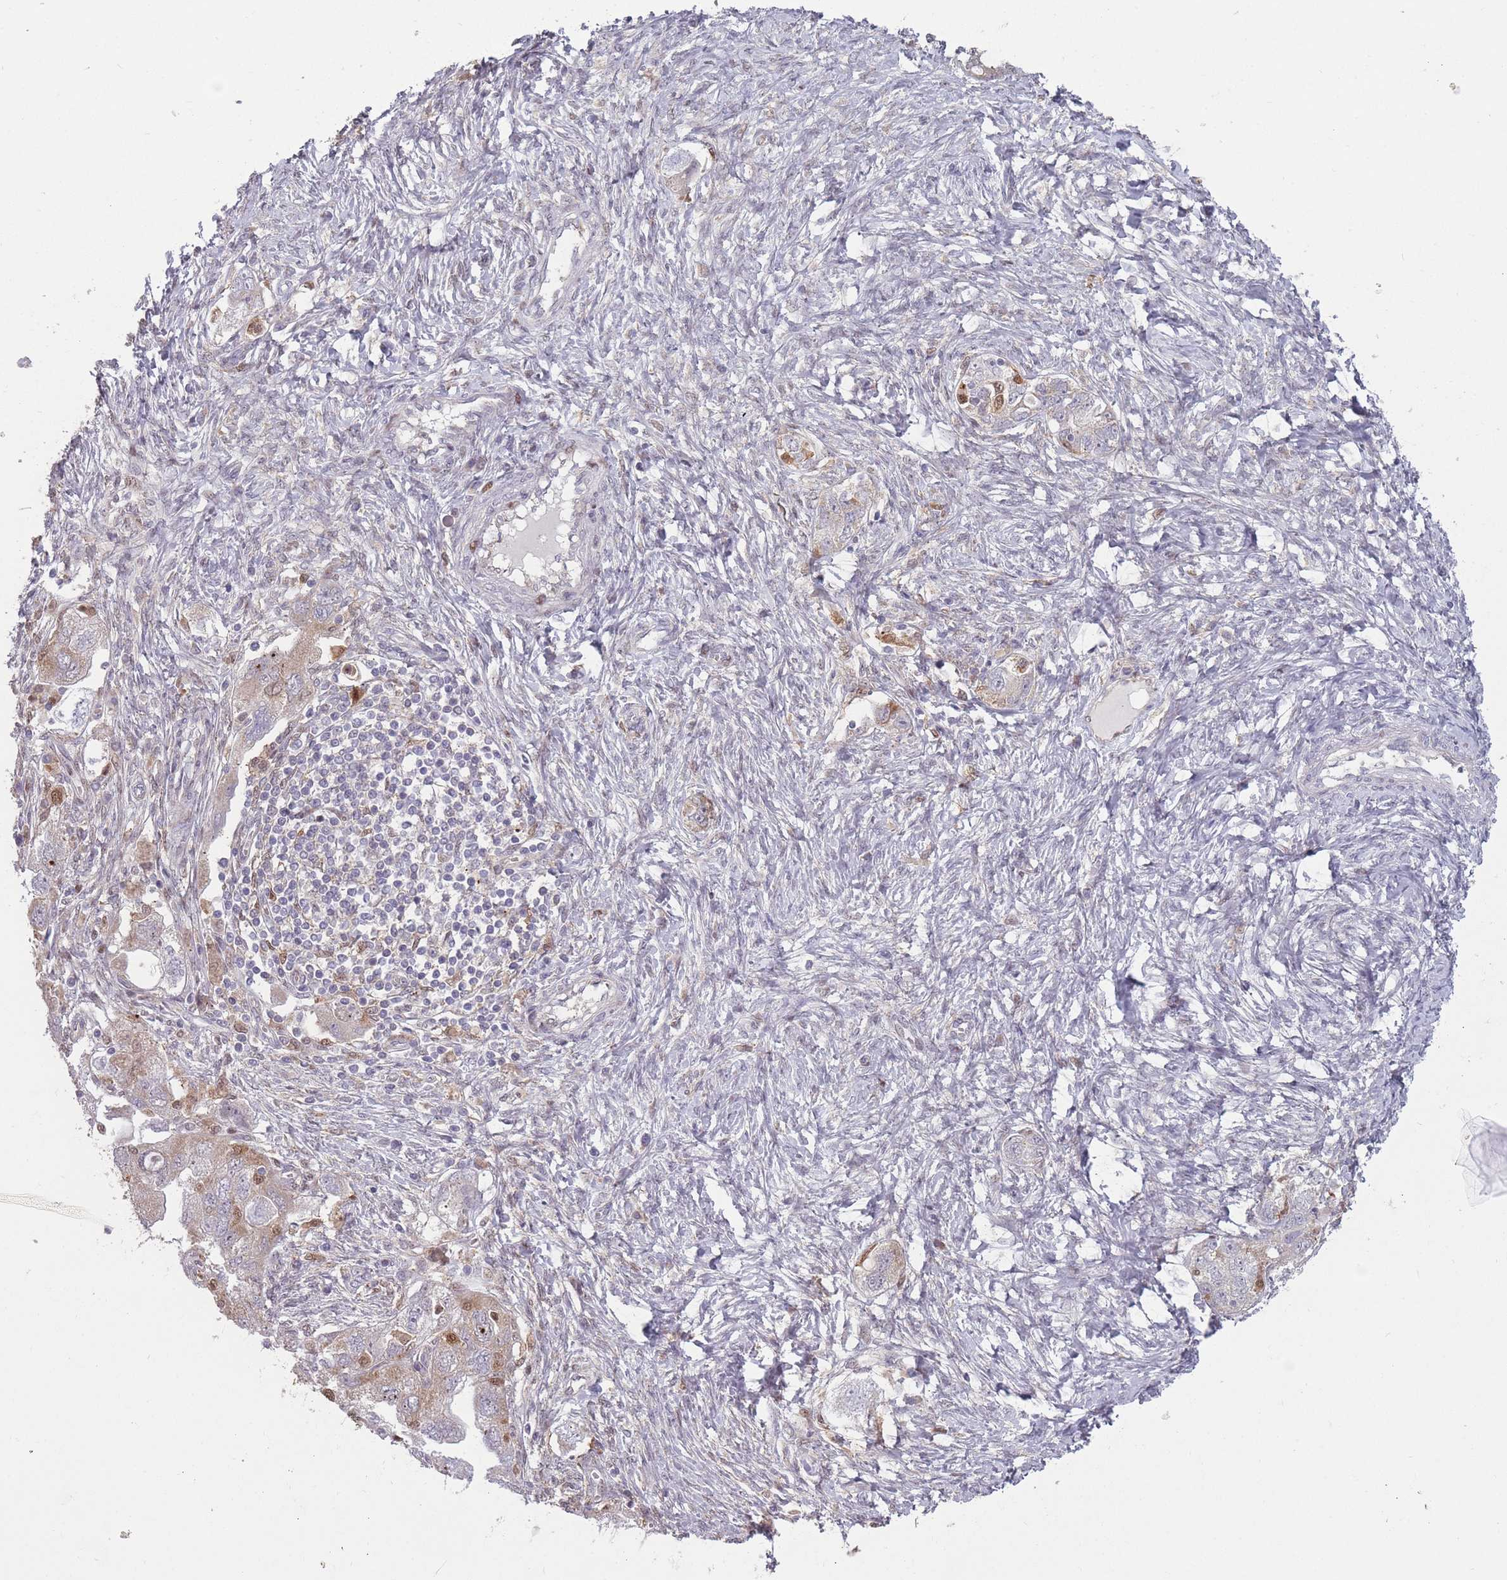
{"staining": {"intensity": "weak", "quantity": "25%-75%", "location": "cytoplasmic/membranous"}, "tissue": "ovarian cancer", "cell_type": "Tumor cells", "image_type": "cancer", "snomed": [{"axis": "morphology", "description": "Carcinoma, NOS"}, {"axis": "morphology", "description": "Cystadenocarcinoma, serous, NOS"}, {"axis": "topography", "description": "Ovary"}], "caption": "An image of human ovarian serous cystadenocarcinoma stained for a protein demonstrates weak cytoplasmic/membranous brown staining in tumor cells.", "gene": "LGALS9", "patient": {"sex": "female", "age": 69}}